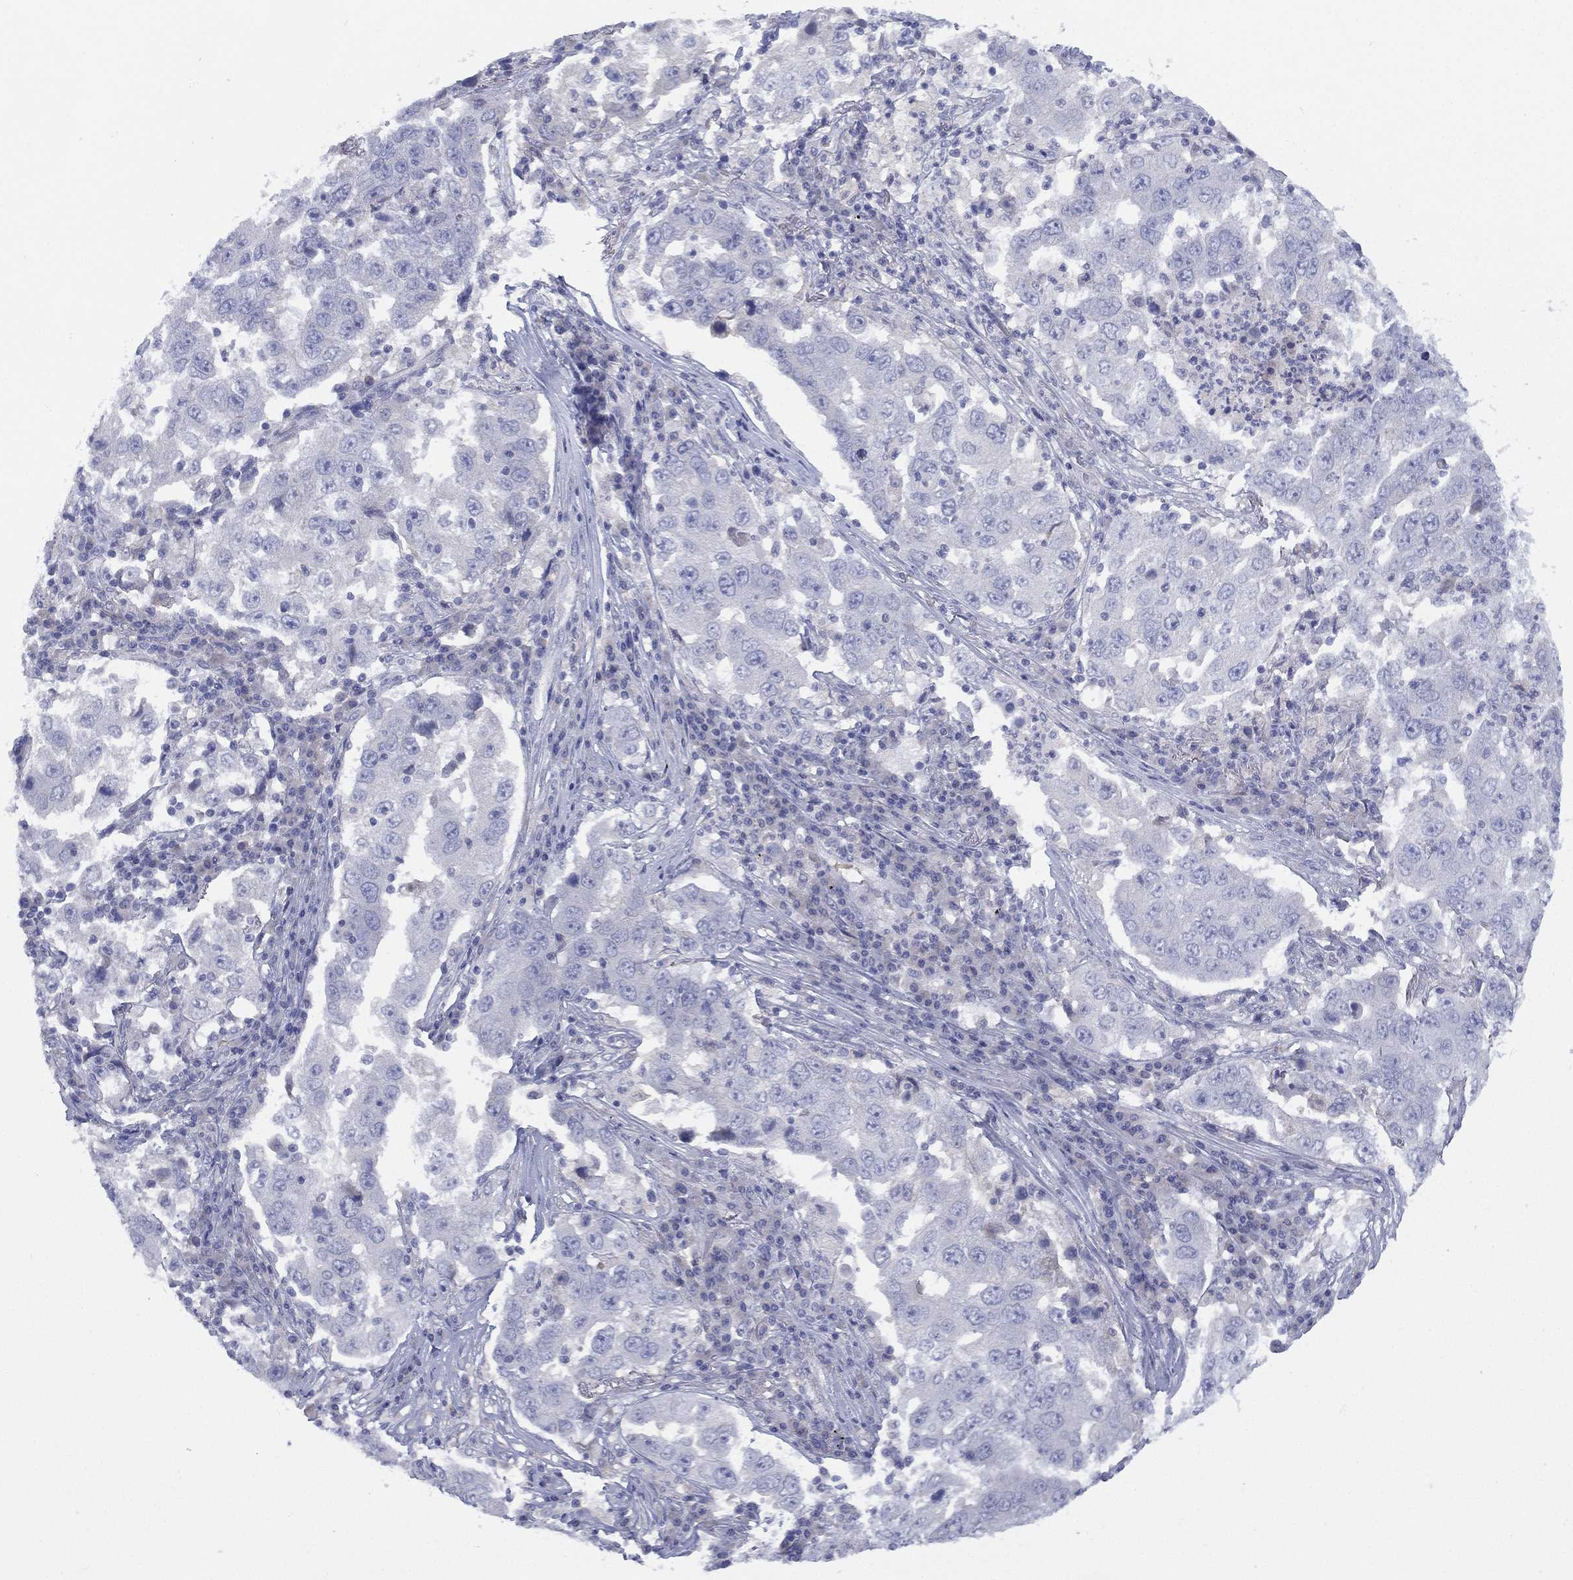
{"staining": {"intensity": "negative", "quantity": "none", "location": "none"}, "tissue": "lung cancer", "cell_type": "Tumor cells", "image_type": "cancer", "snomed": [{"axis": "morphology", "description": "Adenocarcinoma, NOS"}, {"axis": "topography", "description": "Lung"}], "caption": "There is no significant staining in tumor cells of lung adenocarcinoma.", "gene": "CYP2D6", "patient": {"sex": "male", "age": 73}}